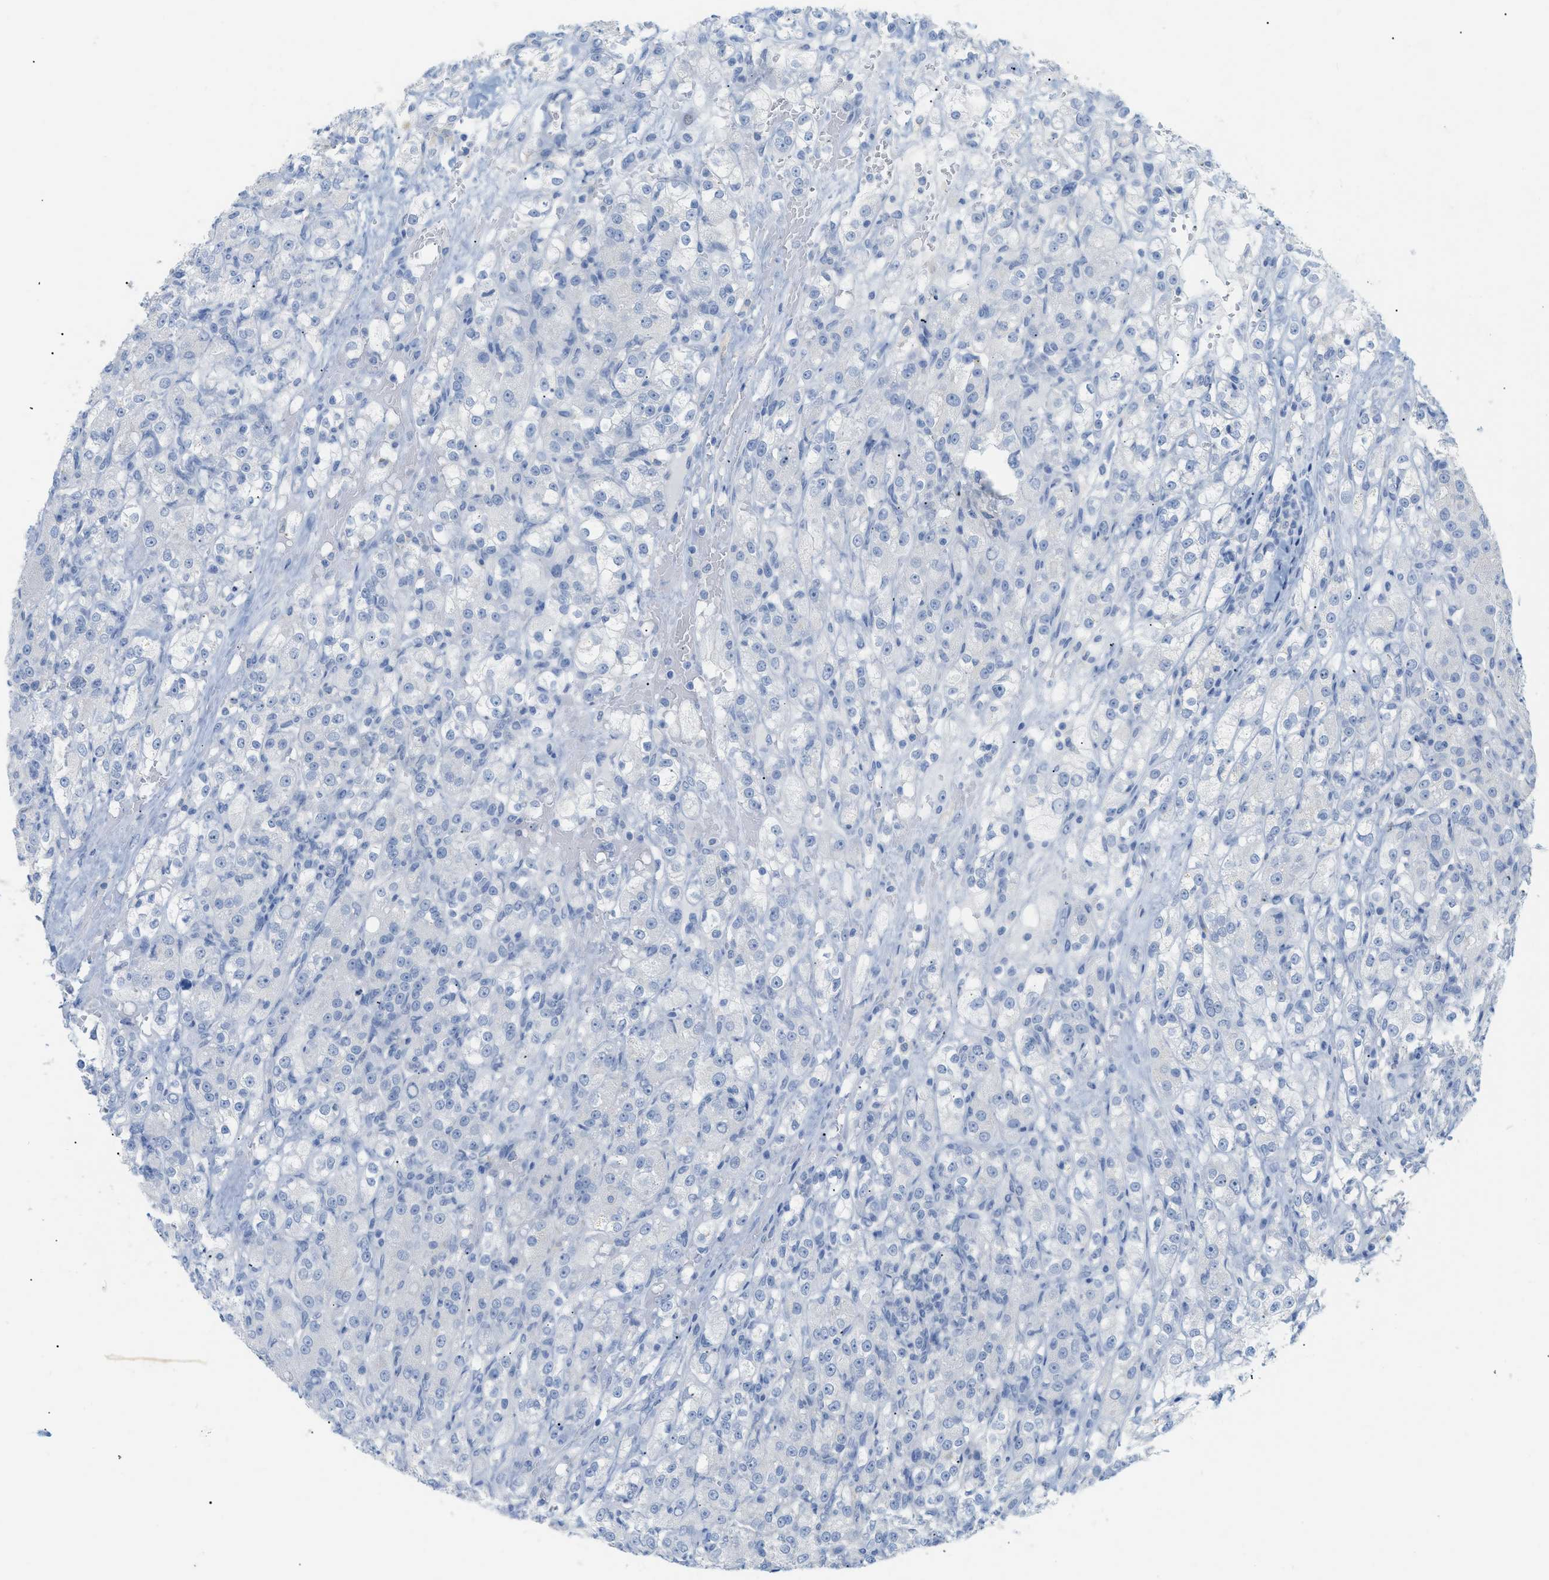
{"staining": {"intensity": "negative", "quantity": "none", "location": "none"}, "tissue": "renal cancer", "cell_type": "Tumor cells", "image_type": "cancer", "snomed": [{"axis": "morphology", "description": "Normal tissue, NOS"}, {"axis": "morphology", "description": "Adenocarcinoma, NOS"}, {"axis": "topography", "description": "Kidney"}], "caption": "DAB (3,3'-diaminobenzidine) immunohistochemical staining of renal cancer demonstrates no significant expression in tumor cells.", "gene": "PAPPA", "patient": {"sex": "male", "age": 61}}